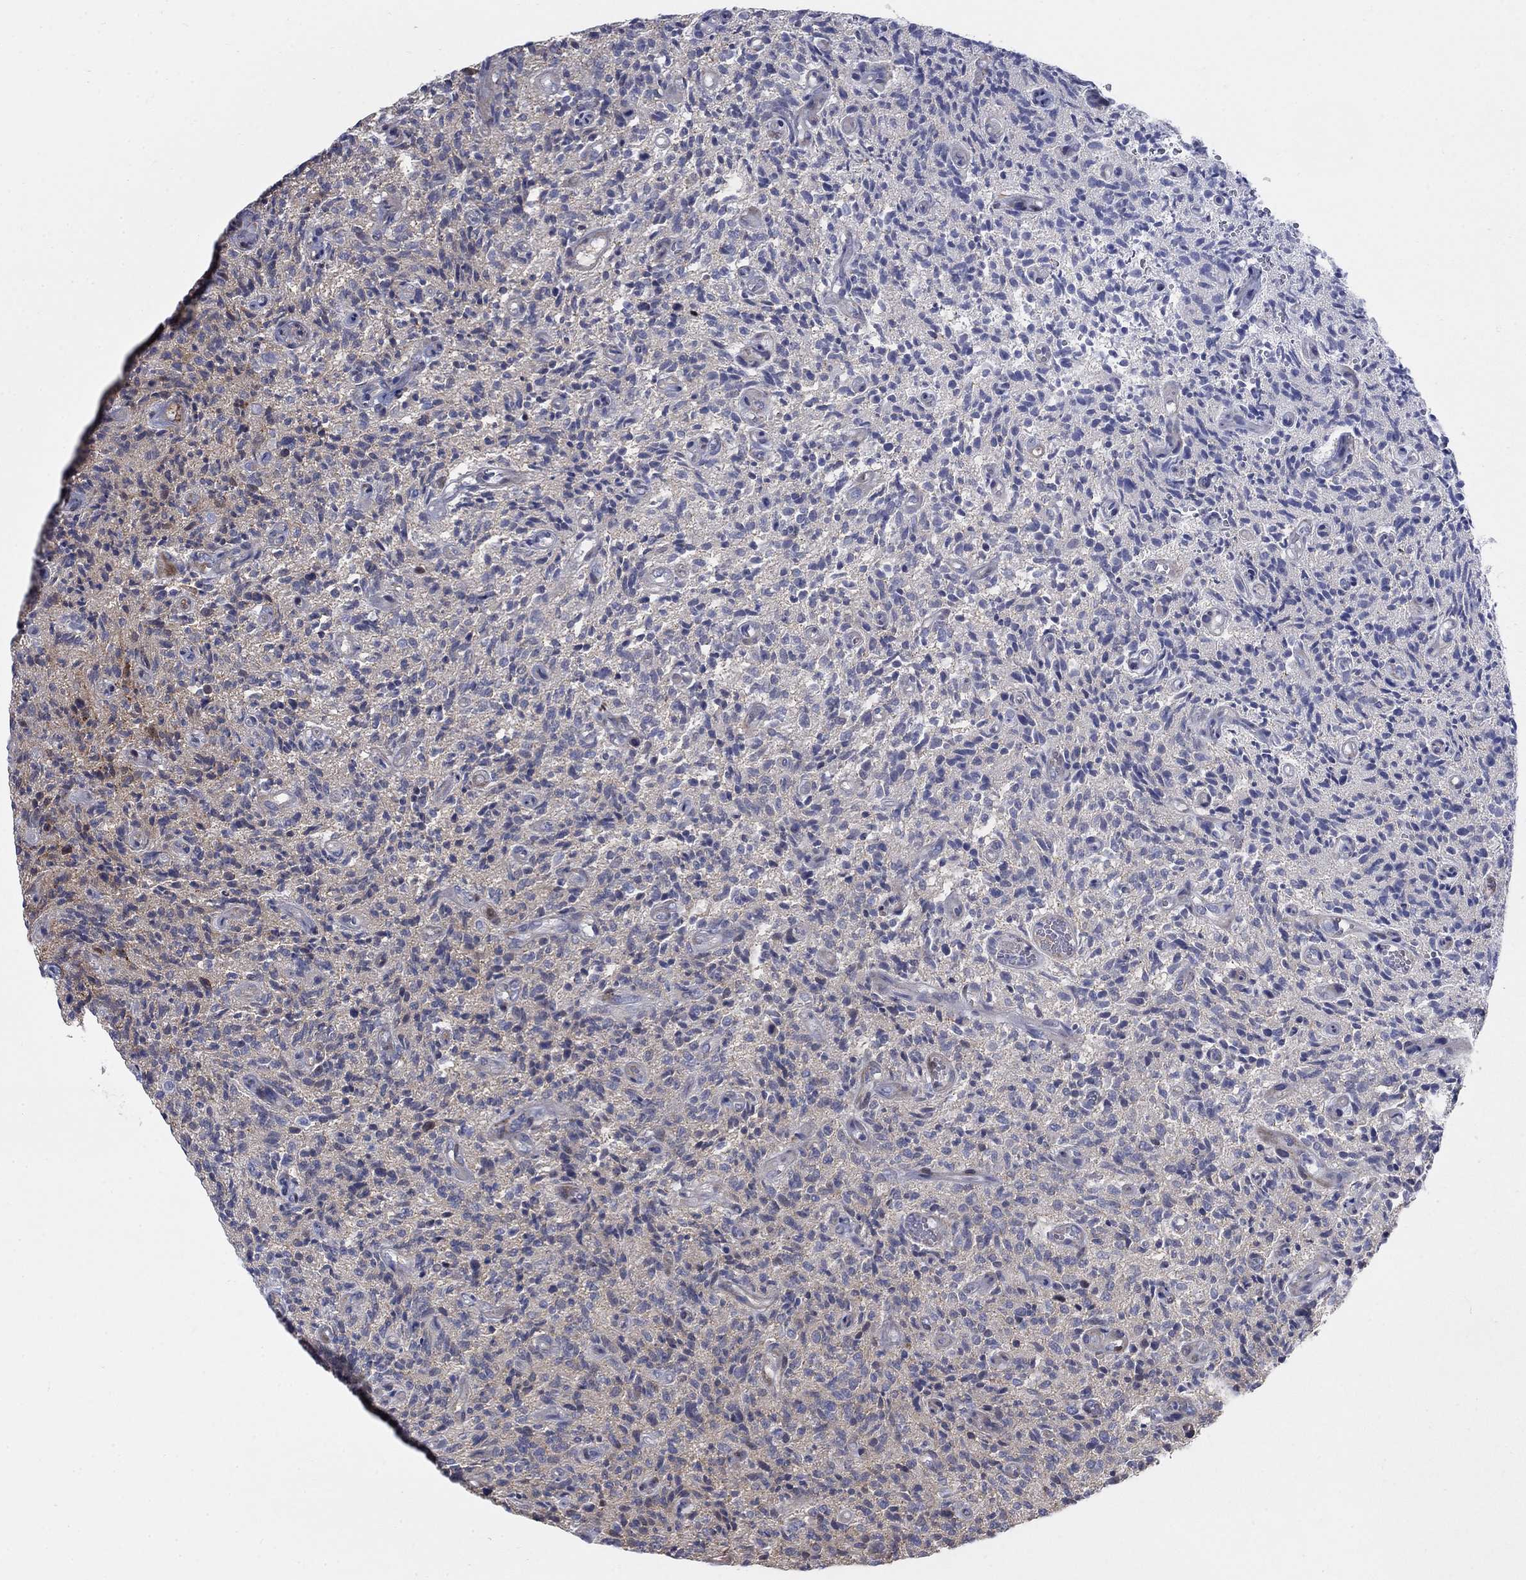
{"staining": {"intensity": "negative", "quantity": "none", "location": "none"}, "tissue": "glioma", "cell_type": "Tumor cells", "image_type": "cancer", "snomed": [{"axis": "morphology", "description": "Glioma, malignant, High grade"}, {"axis": "topography", "description": "Brain"}], "caption": "Glioma was stained to show a protein in brown. There is no significant positivity in tumor cells. The staining is performed using DAB brown chromogen with nuclei counter-stained in using hematoxylin.", "gene": "MYO3A", "patient": {"sex": "male", "age": 64}}